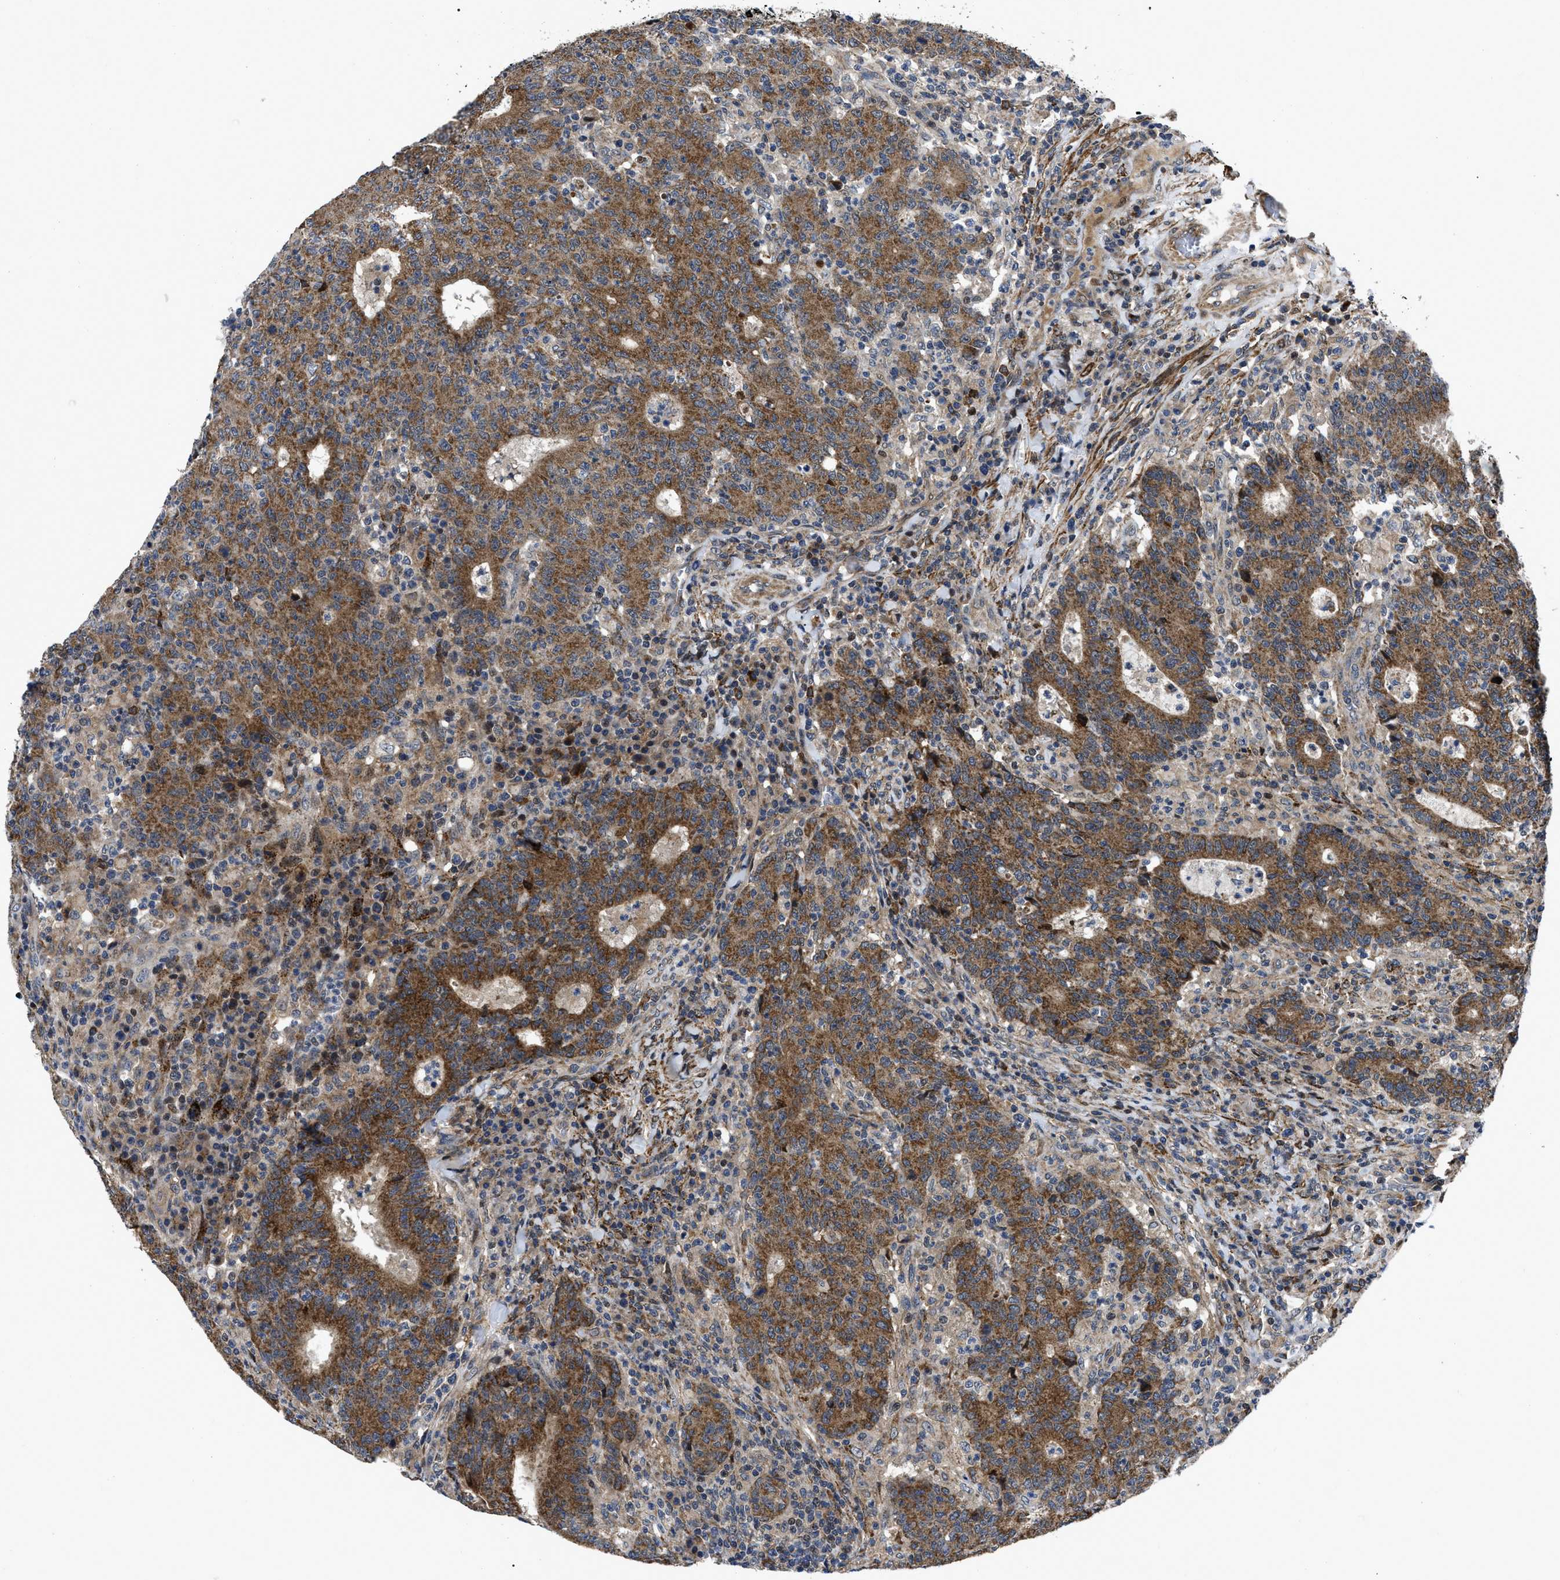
{"staining": {"intensity": "strong", "quantity": ">75%", "location": "cytoplasmic/membranous"}, "tissue": "colorectal cancer", "cell_type": "Tumor cells", "image_type": "cancer", "snomed": [{"axis": "morphology", "description": "Adenocarcinoma, NOS"}, {"axis": "topography", "description": "Colon"}], "caption": "Tumor cells display high levels of strong cytoplasmic/membranous positivity in approximately >75% of cells in human adenocarcinoma (colorectal).", "gene": "PPWD1", "patient": {"sex": "female", "age": 75}}